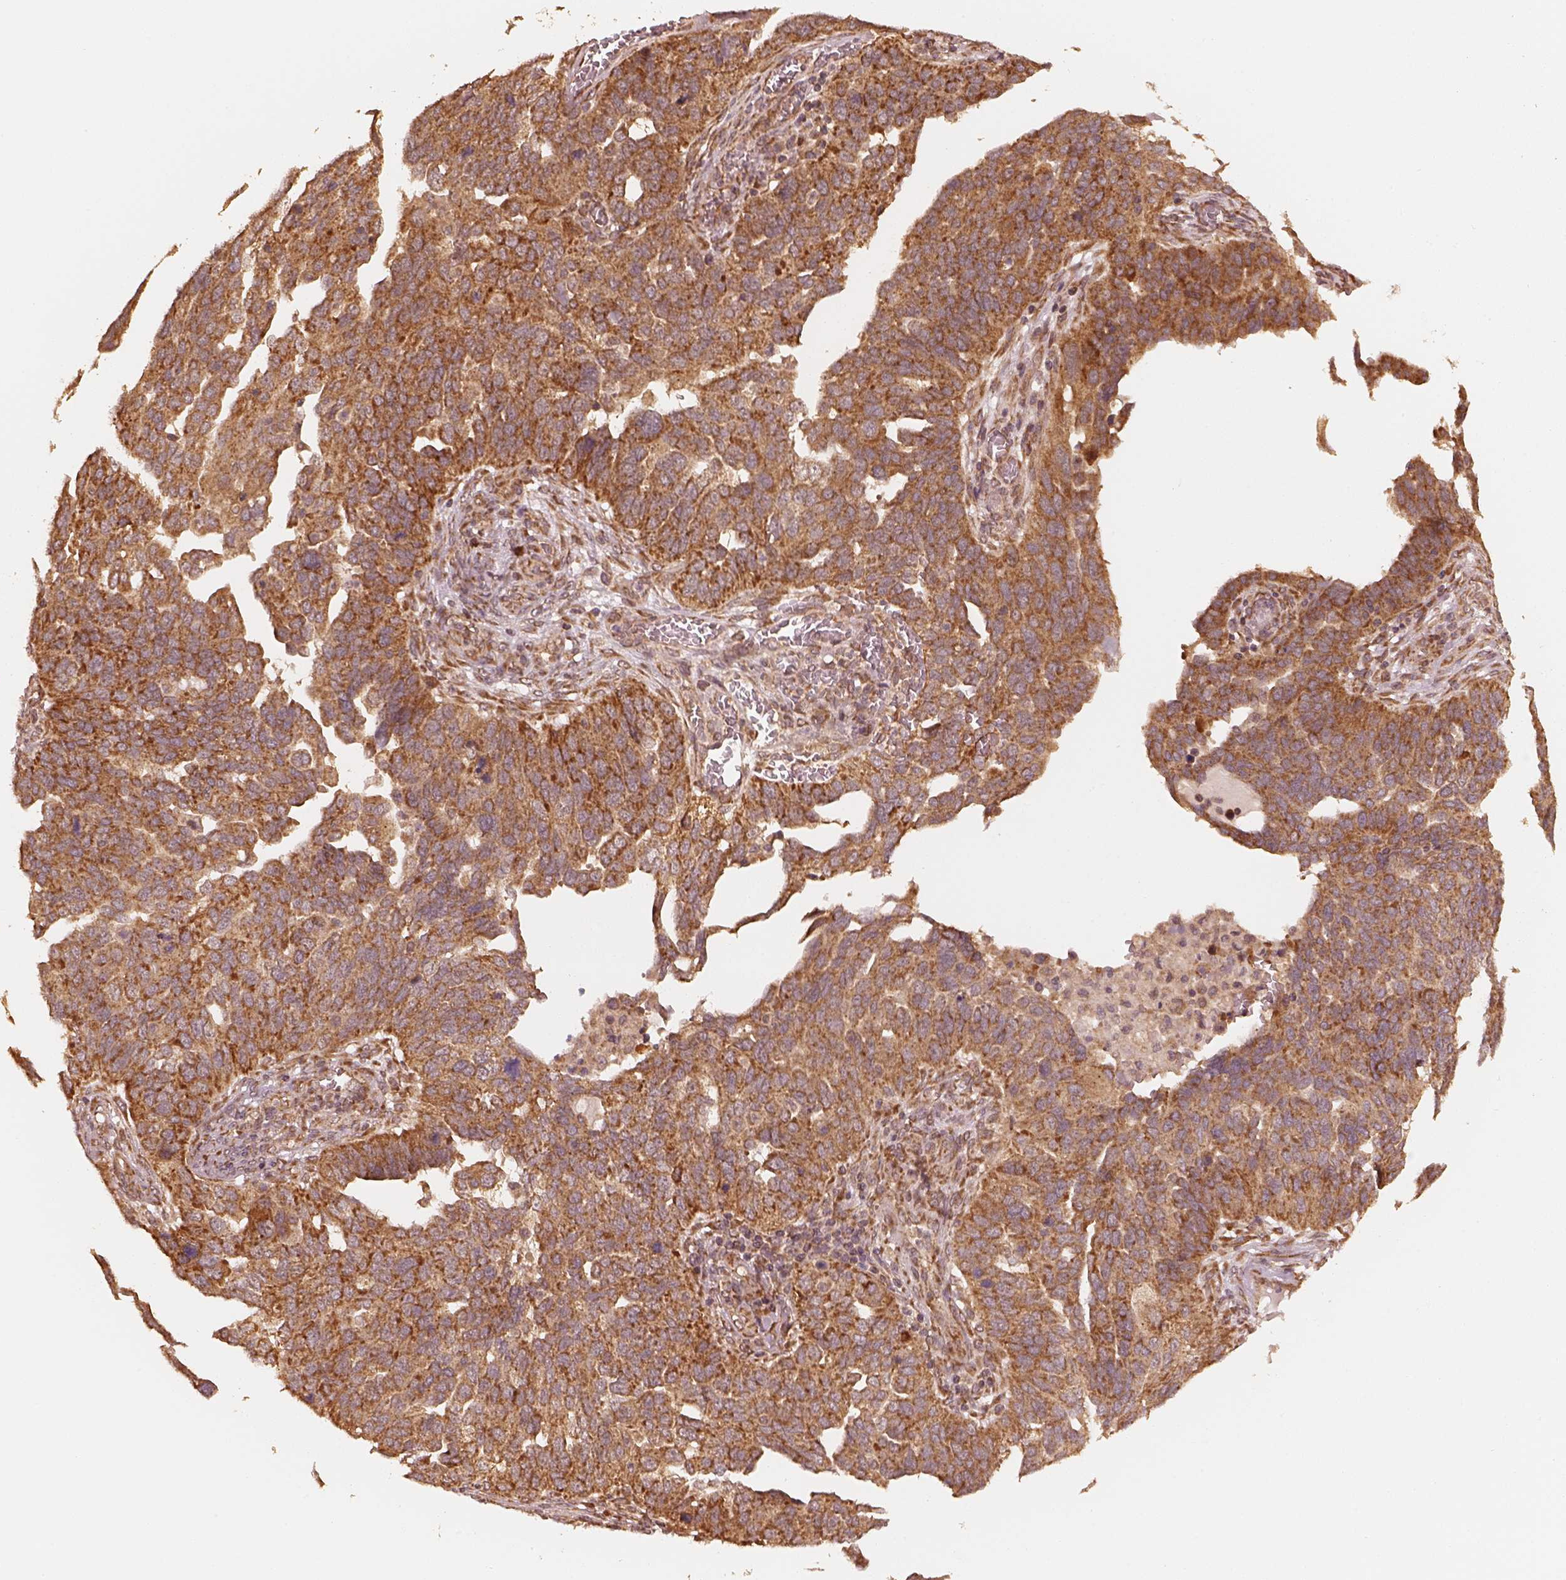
{"staining": {"intensity": "strong", "quantity": ">75%", "location": "cytoplasmic/membranous"}, "tissue": "ovarian cancer", "cell_type": "Tumor cells", "image_type": "cancer", "snomed": [{"axis": "morphology", "description": "Carcinoma, endometroid"}, {"axis": "topography", "description": "Soft tissue"}, {"axis": "topography", "description": "Ovary"}], "caption": "IHC micrograph of human ovarian cancer (endometroid carcinoma) stained for a protein (brown), which displays high levels of strong cytoplasmic/membranous positivity in approximately >75% of tumor cells.", "gene": "DNAJC25", "patient": {"sex": "female", "age": 52}}